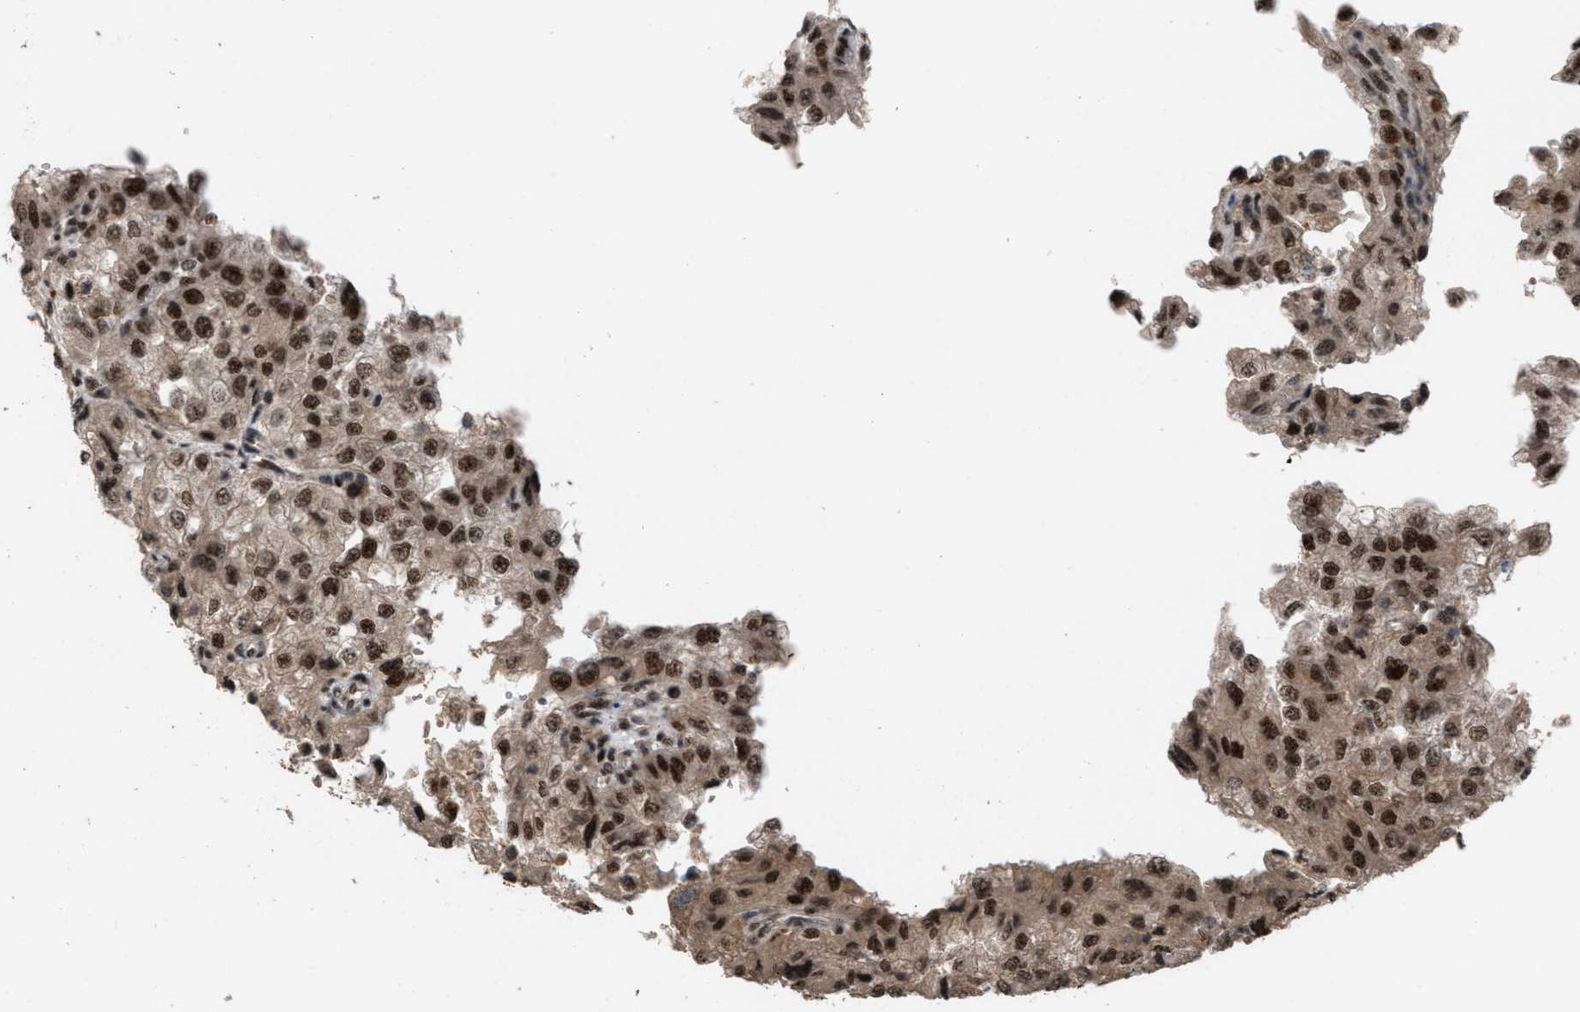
{"staining": {"intensity": "strong", "quantity": ">75%", "location": "nuclear"}, "tissue": "renal cancer", "cell_type": "Tumor cells", "image_type": "cancer", "snomed": [{"axis": "morphology", "description": "Adenocarcinoma, NOS"}, {"axis": "topography", "description": "Kidney"}], "caption": "High-power microscopy captured an IHC image of adenocarcinoma (renal), revealing strong nuclear positivity in about >75% of tumor cells.", "gene": "PRPF4", "patient": {"sex": "female", "age": 54}}